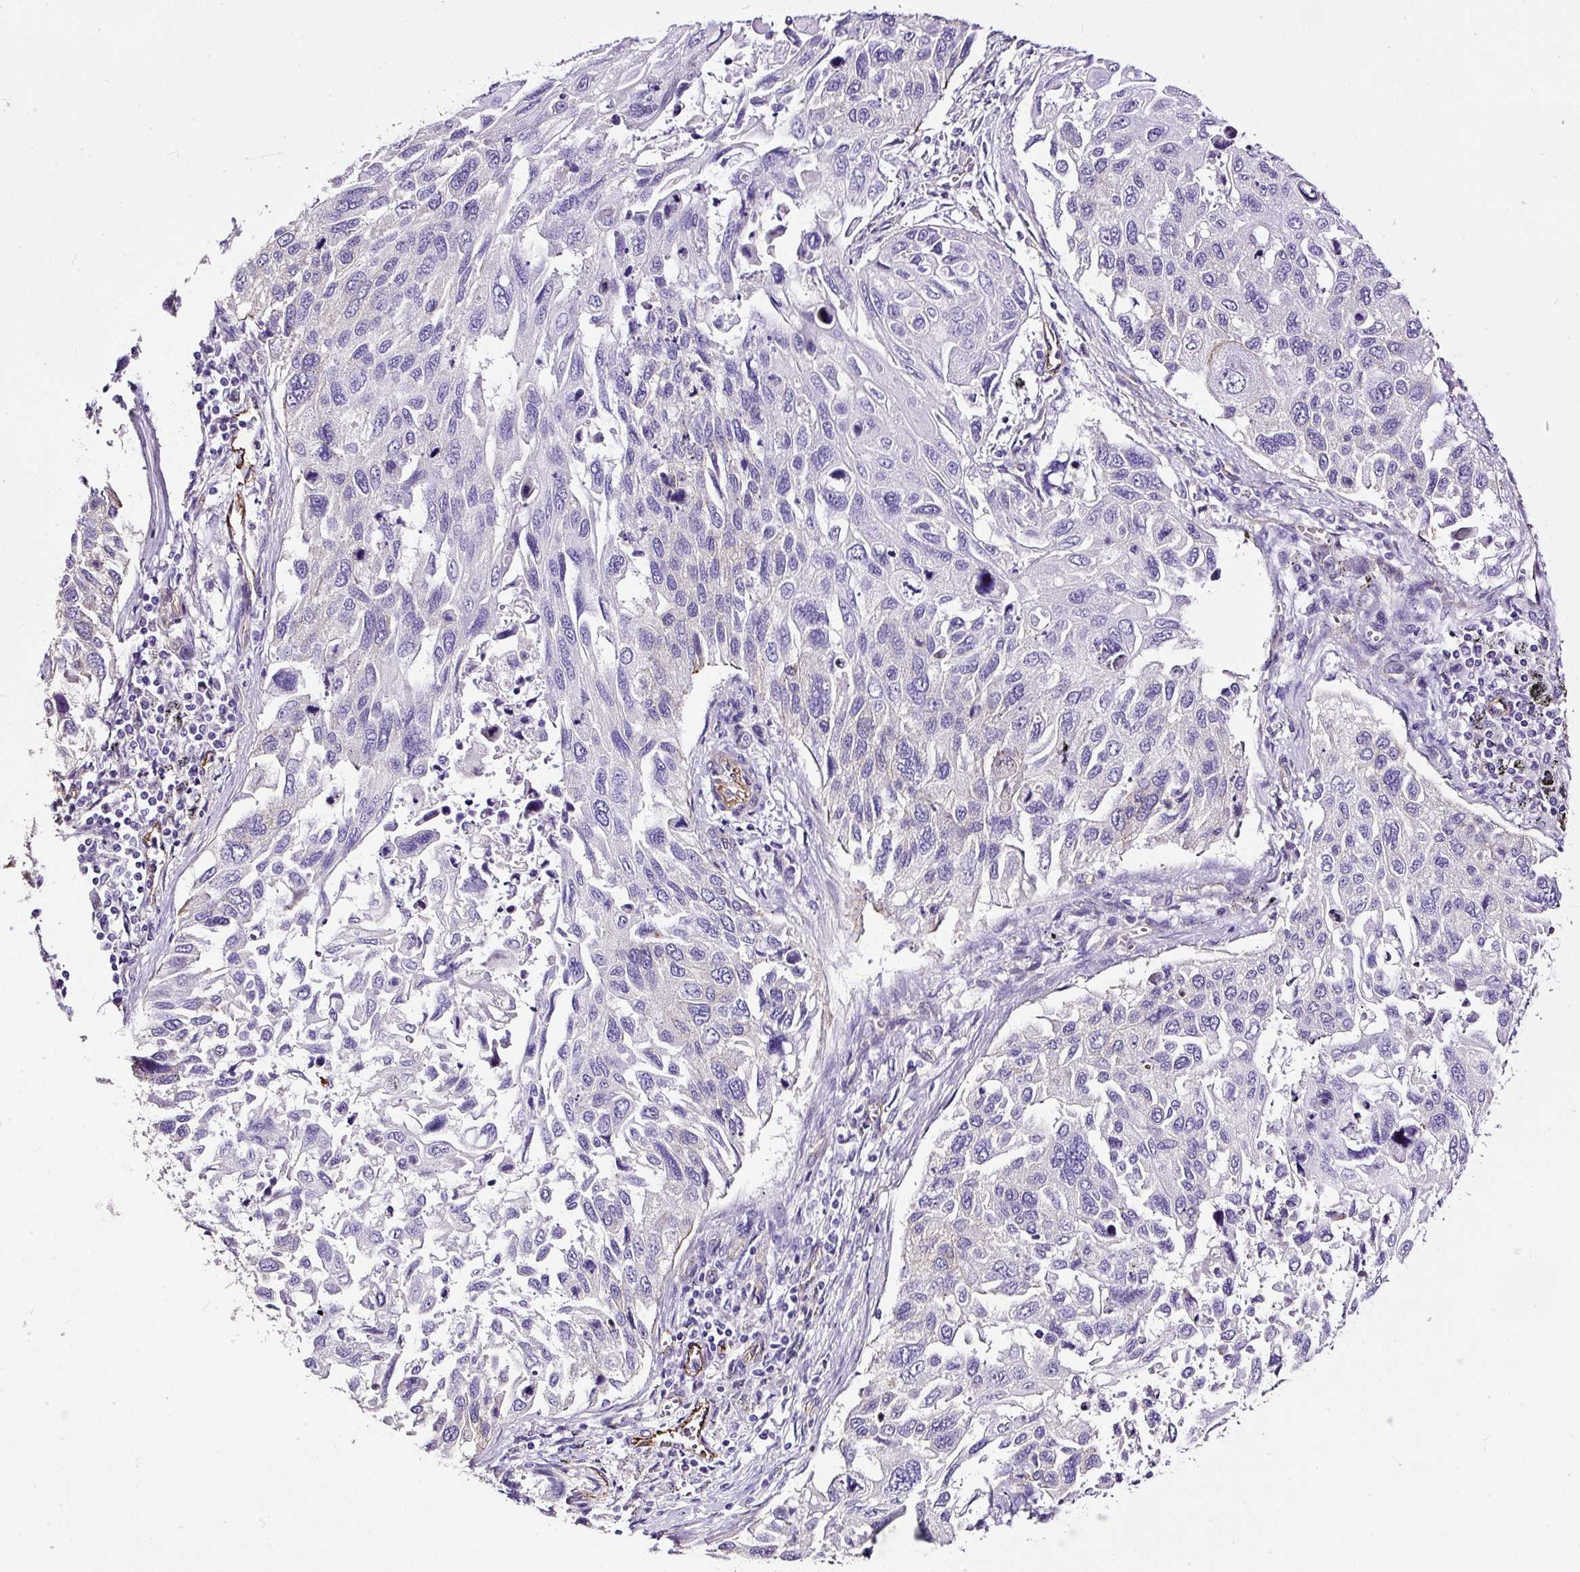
{"staining": {"intensity": "negative", "quantity": "none", "location": "none"}, "tissue": "lung cancer", "cell_type": "Tumor cells", "image_type": "cancer", "snomed": [{"axis": "morphology", "description": "Squamous cell carcinoma, NOS"}, {"axis": "topography", "description": "Lung"}], "caption": "This is an IHC micrograph of human lung cancer (squamous cell carcinoma). There is no staining in tumor cells.", "gene": "MAGEB16", "patient": {"sex": "male", "age": 62}}